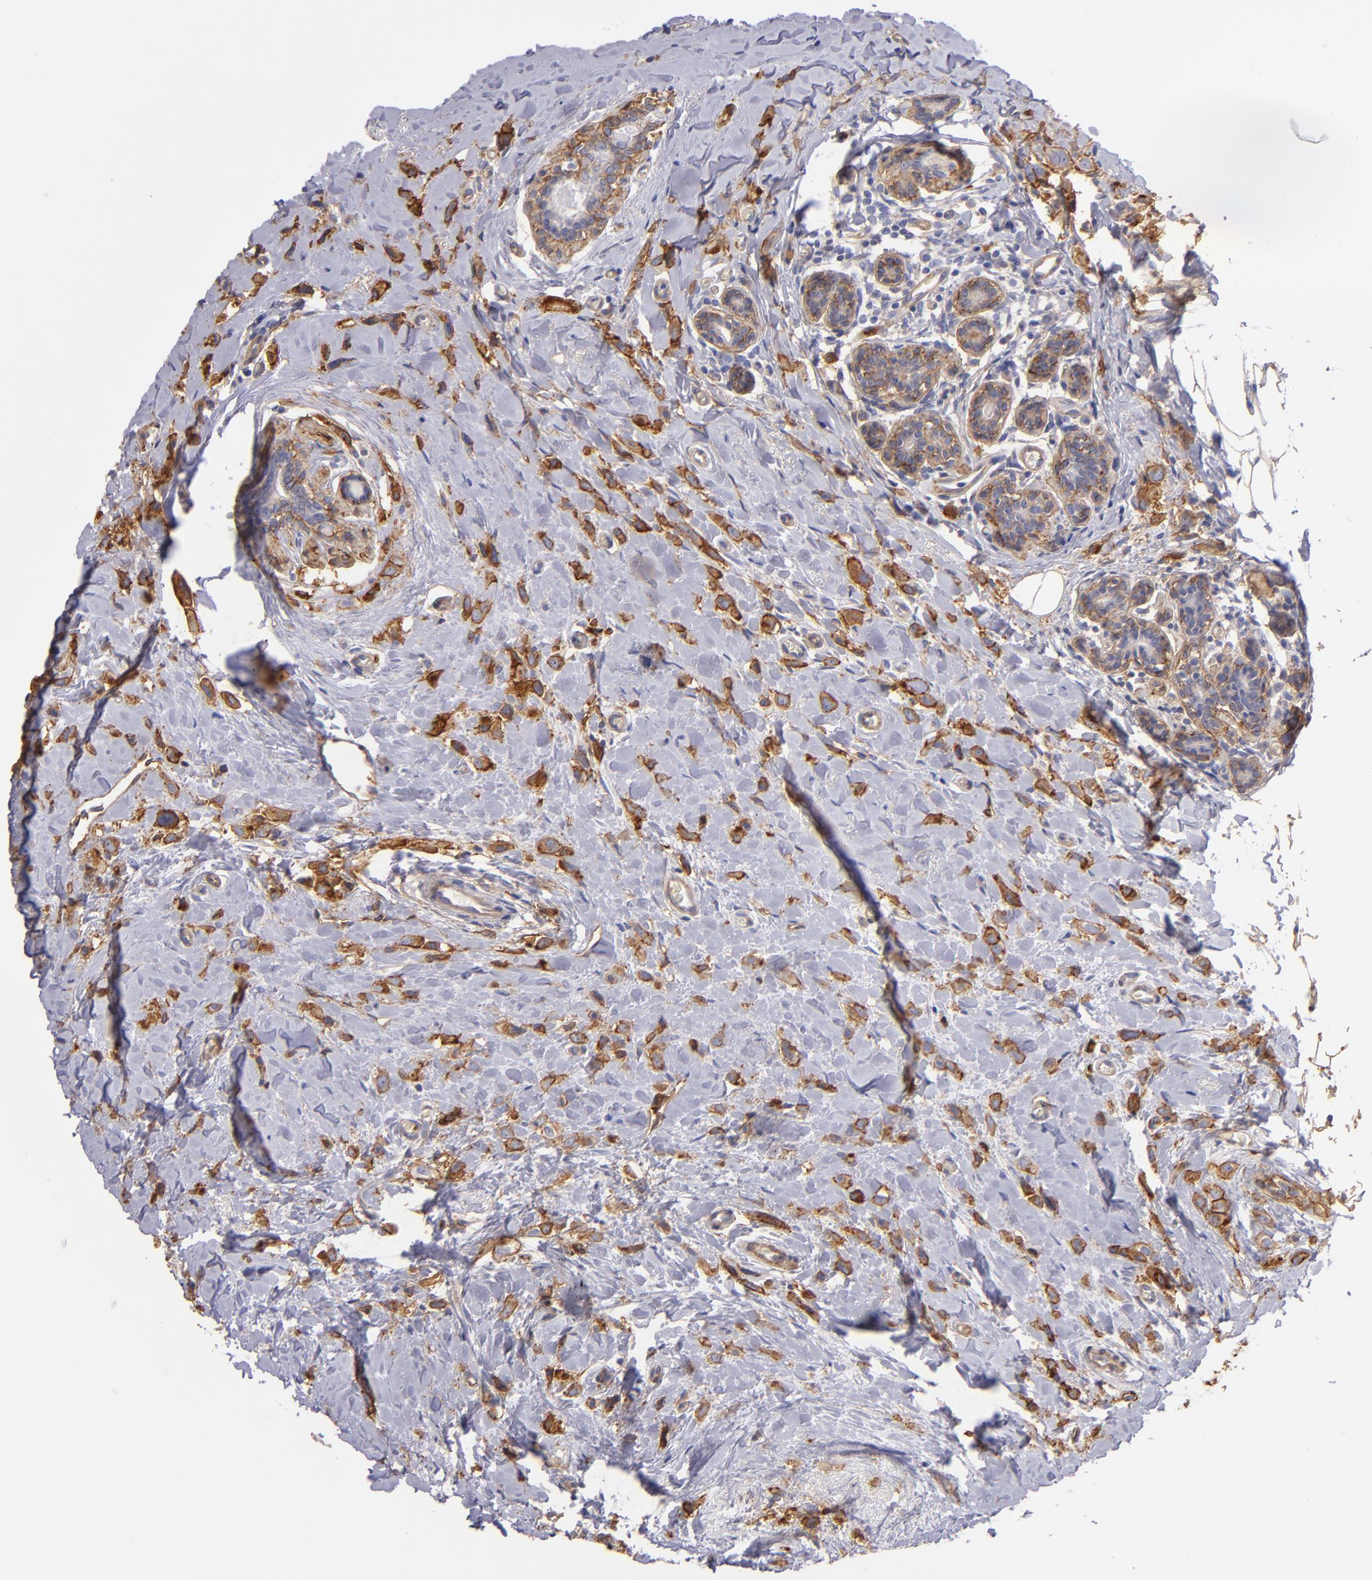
{"staining": {"intensity": "moderate", "quantity": "25%-75%", "location": "cytoplasmic/membranous"}, "tissue": "breast cancer", "cell_type": "Tumor cells", "image_type": "cancer", "snomed": [{"axis": "morphology", "description": "Lobular carcinoma"}, {"axis": "topography", "description": "Breast"}], "caption": "Breast lobular carcinoma stained with IHC reveals moderate cytoplasmic/membranous expression in about 25%-75% of tumor cells. (DAB (3,3'-diaminobenzidine) IHC, brown staining for protein, blue staining for nuclei).", "gene": "CD151", "patient": {"sex": "female", "age": 57}}